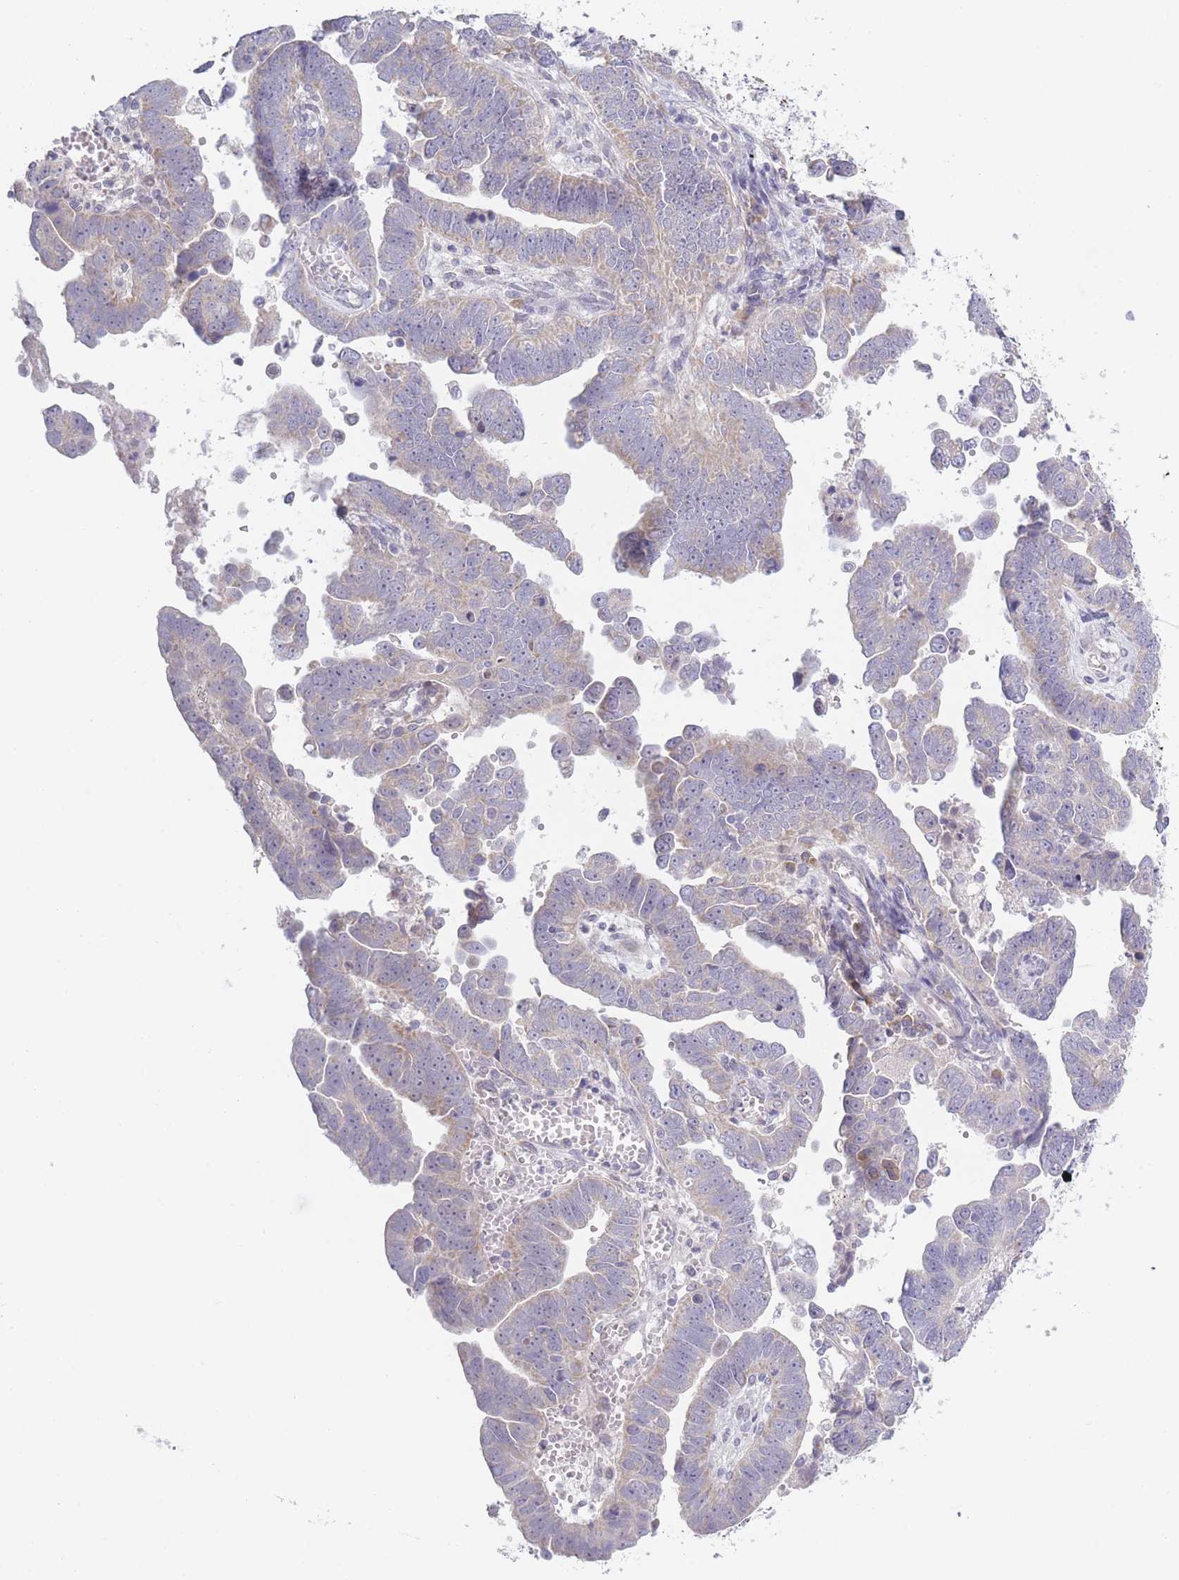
{"staining": {"intensity": "weak", "quantity": "25%-75%", "location": "cytoplasmic/membranous"}, "tissue": "endometrial cancer", "cell_type": "Tumor cells", "image_type": "cancer", "snomed": [{"axis": "morphology", "description": "Adenocarcinoma, NOS"}, {"axis": "topography", "description": "Endometrium"}], "caption": "A brown stain labels weak cytoplasmic/membranous positivity of a protein in human endometrial cancer tumor cells. (Stains: DAB (3,3'-diaminobenzidine) in brown, nuclei in blue, Microscopy: brightfield microscopy at high magnification).", "gene": "FAM227B", "patient": {"sex": "female", "age": 75}}